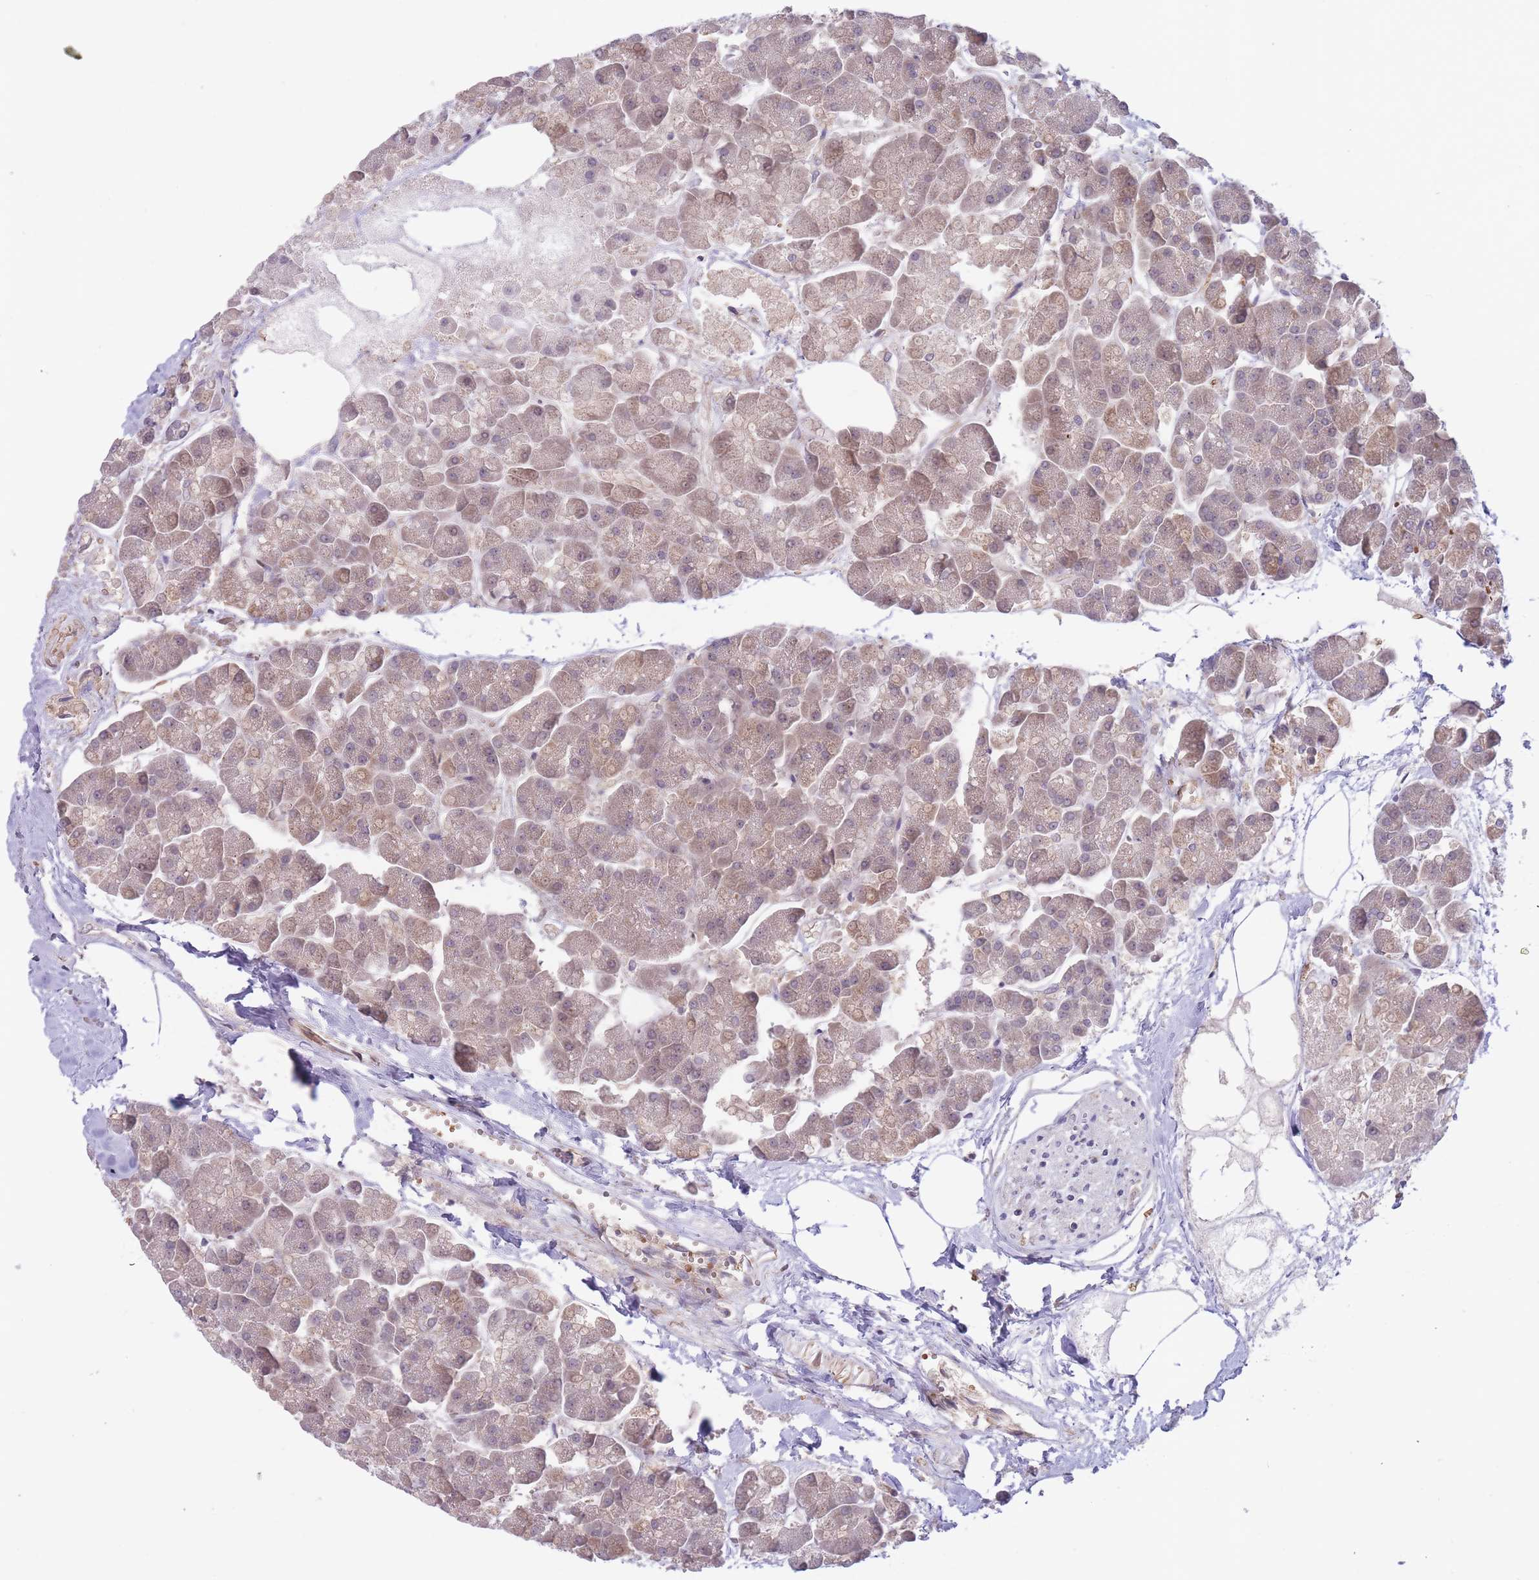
{"staining": {"intensity": "weak", "quantity": "25%-75%", "location": "cytoplasmic/membranous"}, "tissue": "pancreas", "cell_type": "Exocrine glandular cells", "image_type": "normal", "snomed": [{"axis": "morphology", "description": "Normal tissue, NOS"}, {"axis": "topography", "description": "Pancreas"}, {"axis": "topography", "description": "Peripheral nerve tissue"}], "caption": "Immunohistochemistry (DAB) staining of normal human pancreas reveals weak cytoplasmic/membranous protein staining in approximately 25%-75% of exocrine glandular cells. Nuclei are stained in blue.", "gene": "FUT3", "patient": {"sex": "male", "age": 54}}